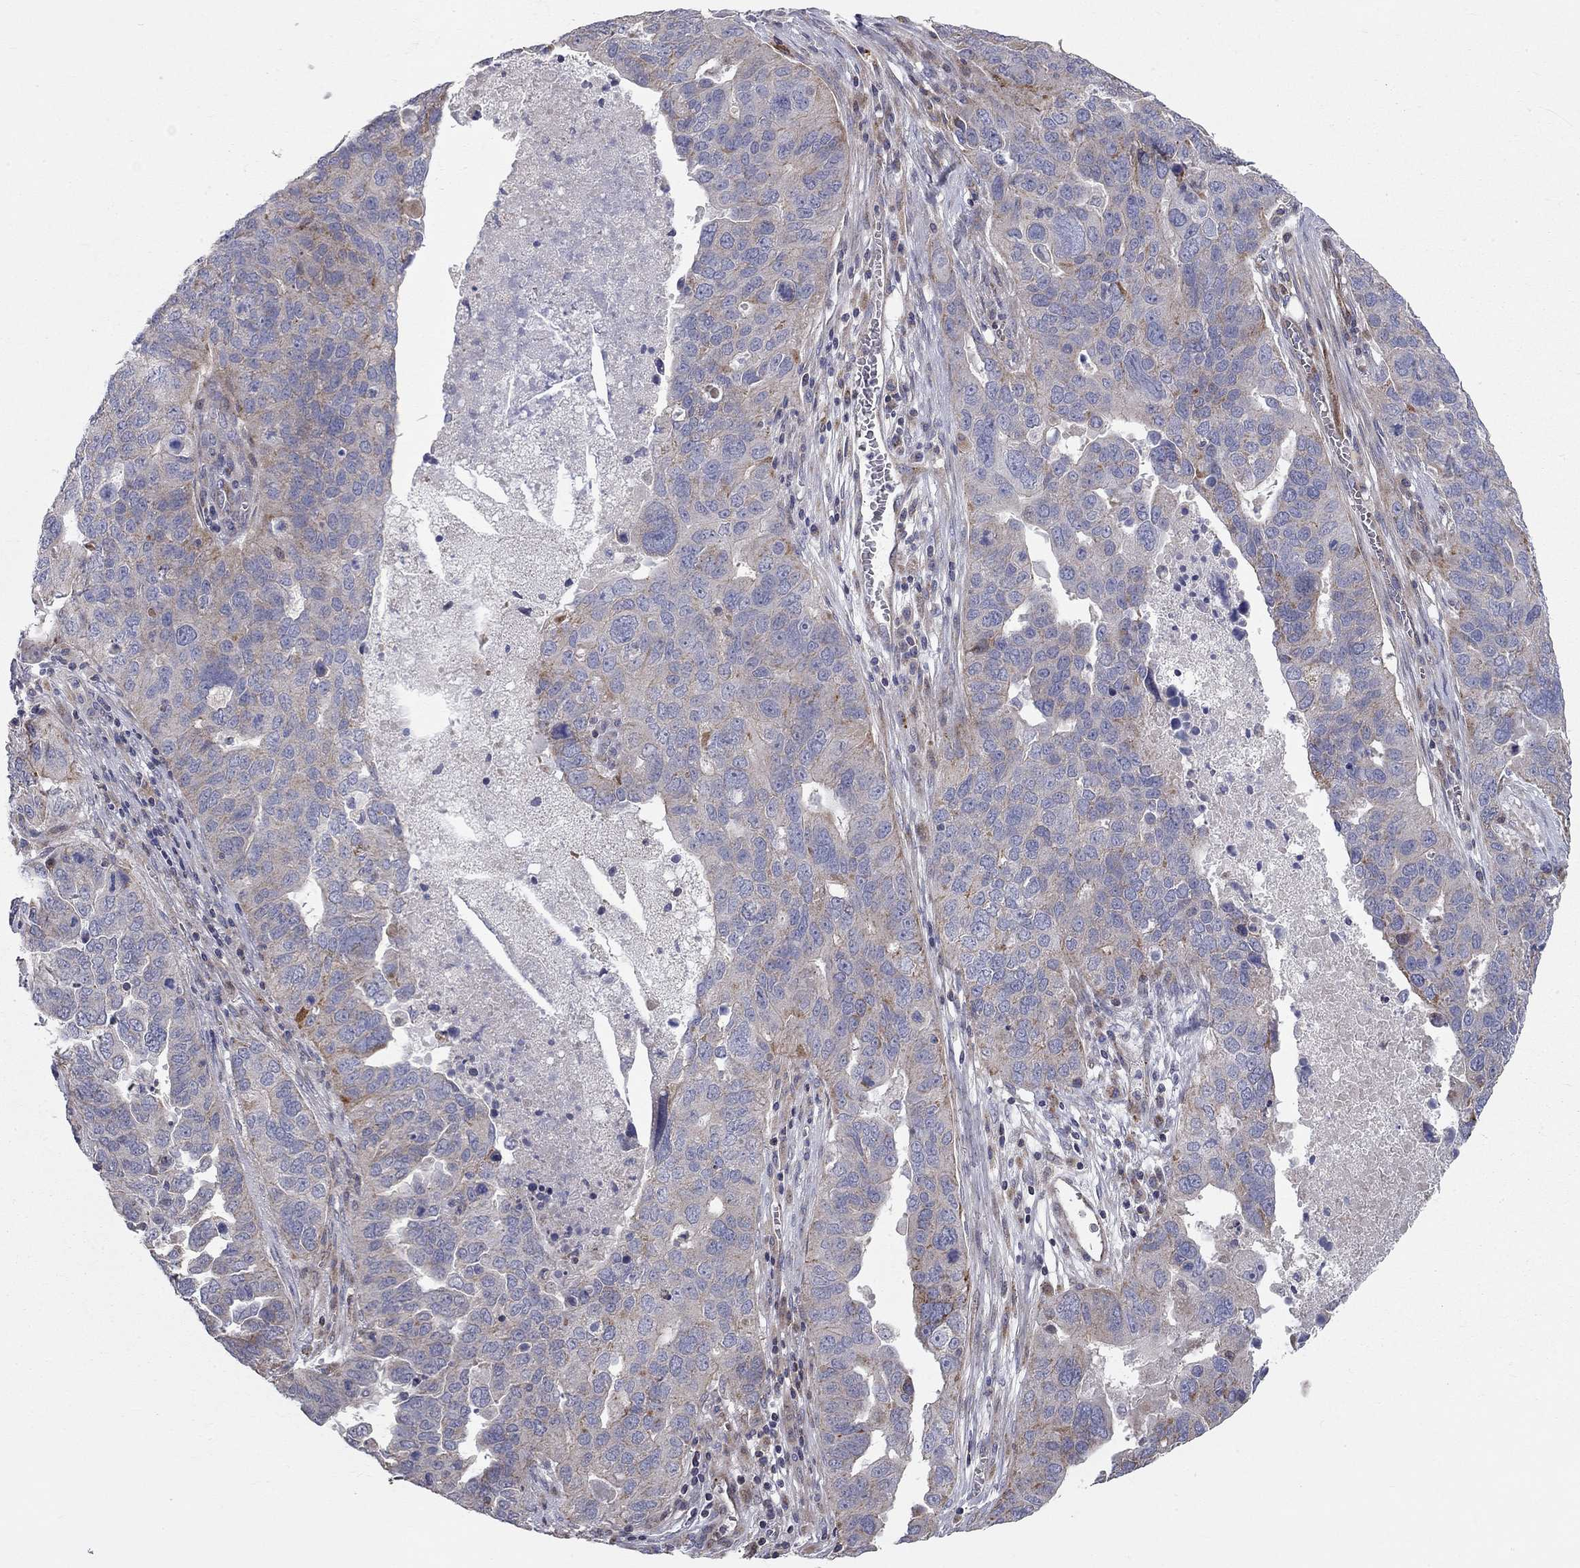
{"staining": {"intensity": "moderate", "quantity": "<25%", "location": "cytoplasmic/membranous"}, "tissue": "ovarian cancer", "cell_type": "Tumor cells", "image_type": "cancer", "snomed": [{"axis": "morphology", "description": "Carcinoma, endometroid"}, {"axis": "topography", "description": "Soft tissue"}, {"axis": "topography", "description": "Ovary"}], "caption": "Immunohistochemistry (IHC) image of human ovarian endometroid carcinoma stained for a protein (brown), which demonstrates low levels of moderate cytoplasmic/membranous expression in approximately <25% of tumor cells.", "gene": "KANSL1L", "patient": {"sex": "female", "age": 52}}